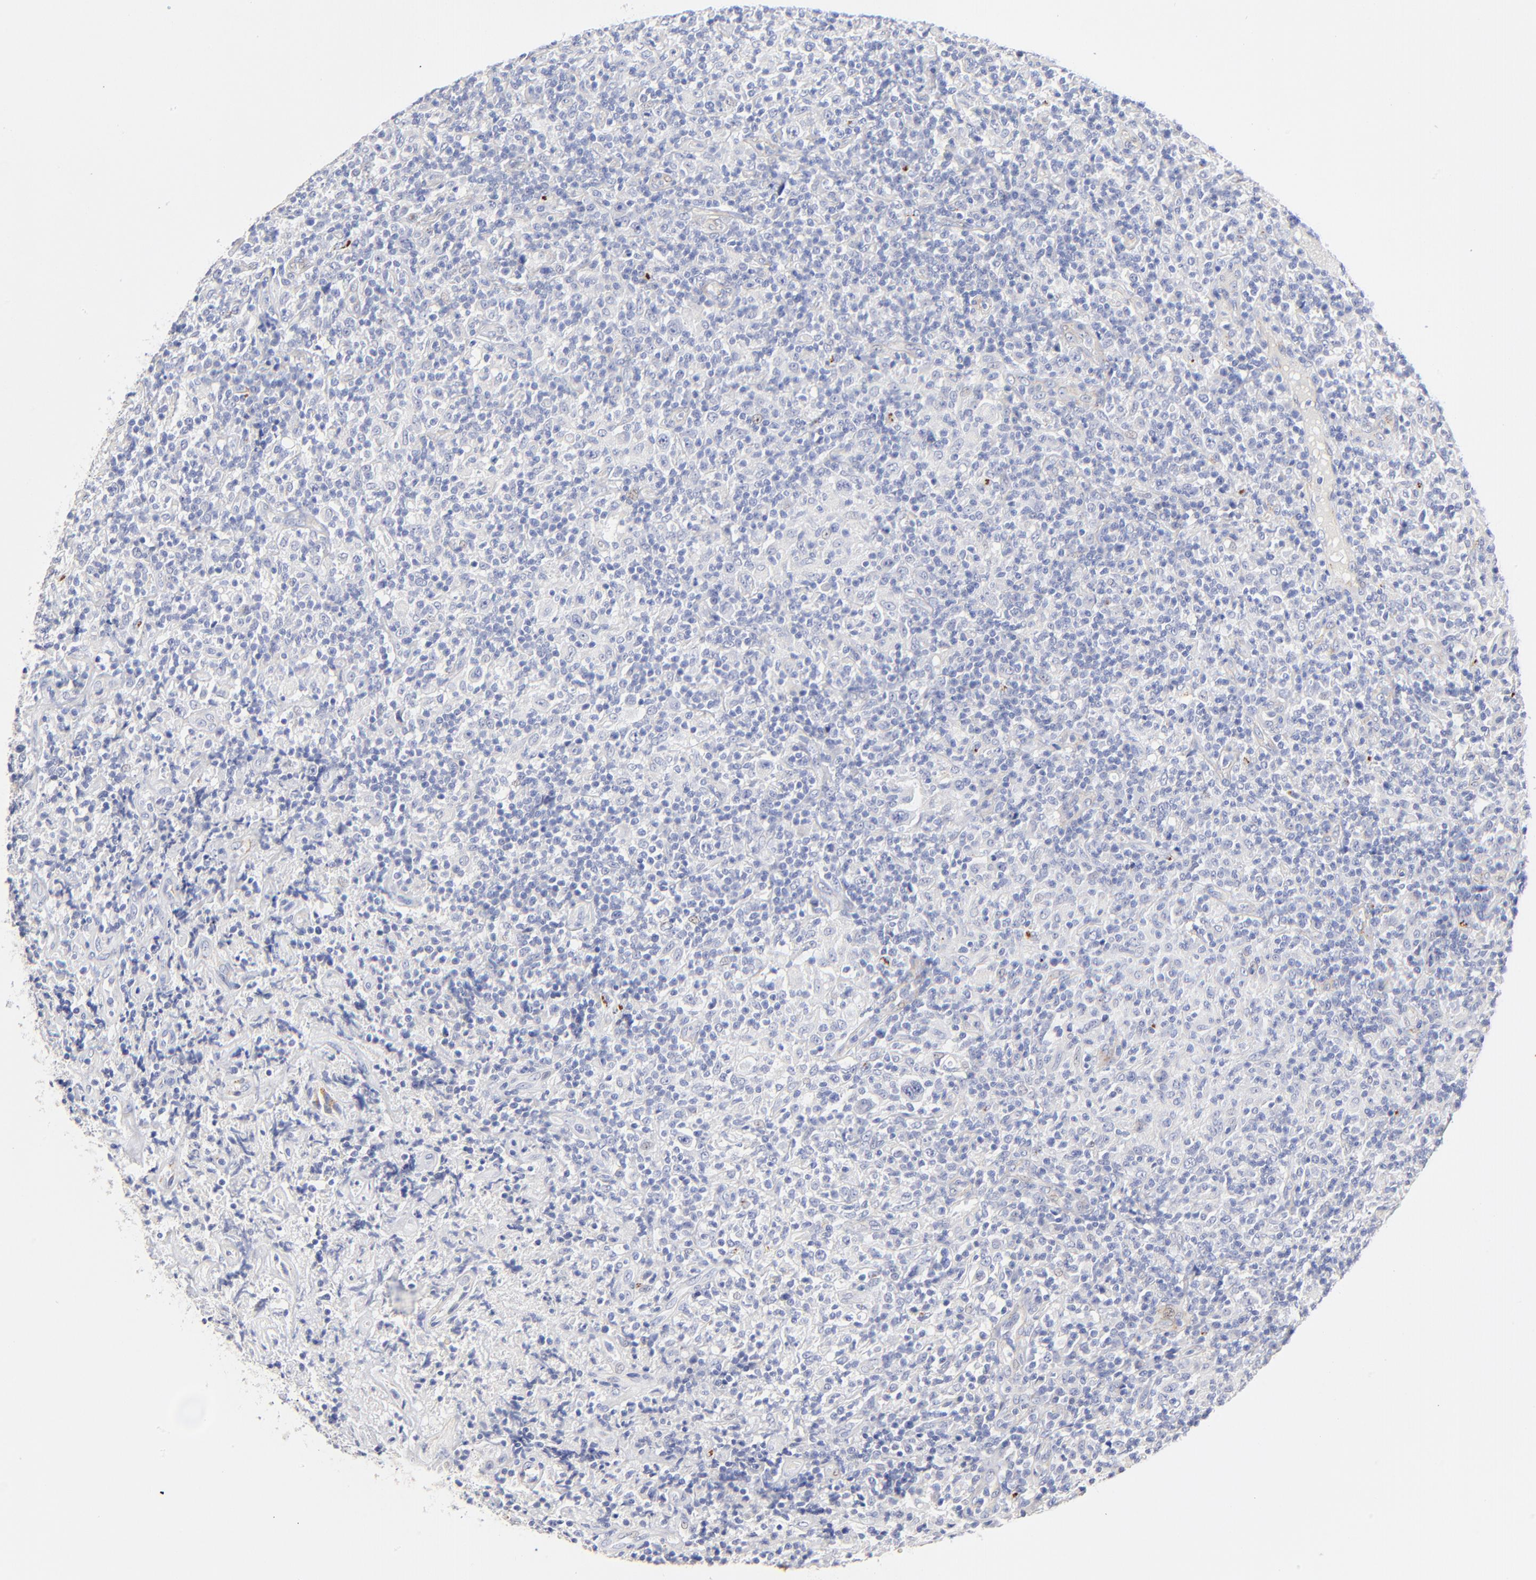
{"staining": {"intensity": "negative", "quantity": "none", "location": "none"}, "tissue": "lymphoma", "cell_type": "Tumor cells", "image_type": "cancer", "snomed": [{"axis": "morphology", "description": "Hodgkin's disease, NOS"}, {"axis": "topography", "description": "Lymph node"}], "caption": "The IHC histopathology image has no significant expression in tumor cells of lymphoma tissue.", "gene": "SULT4A1", "patient": {"sex": "male", "age": 65}}